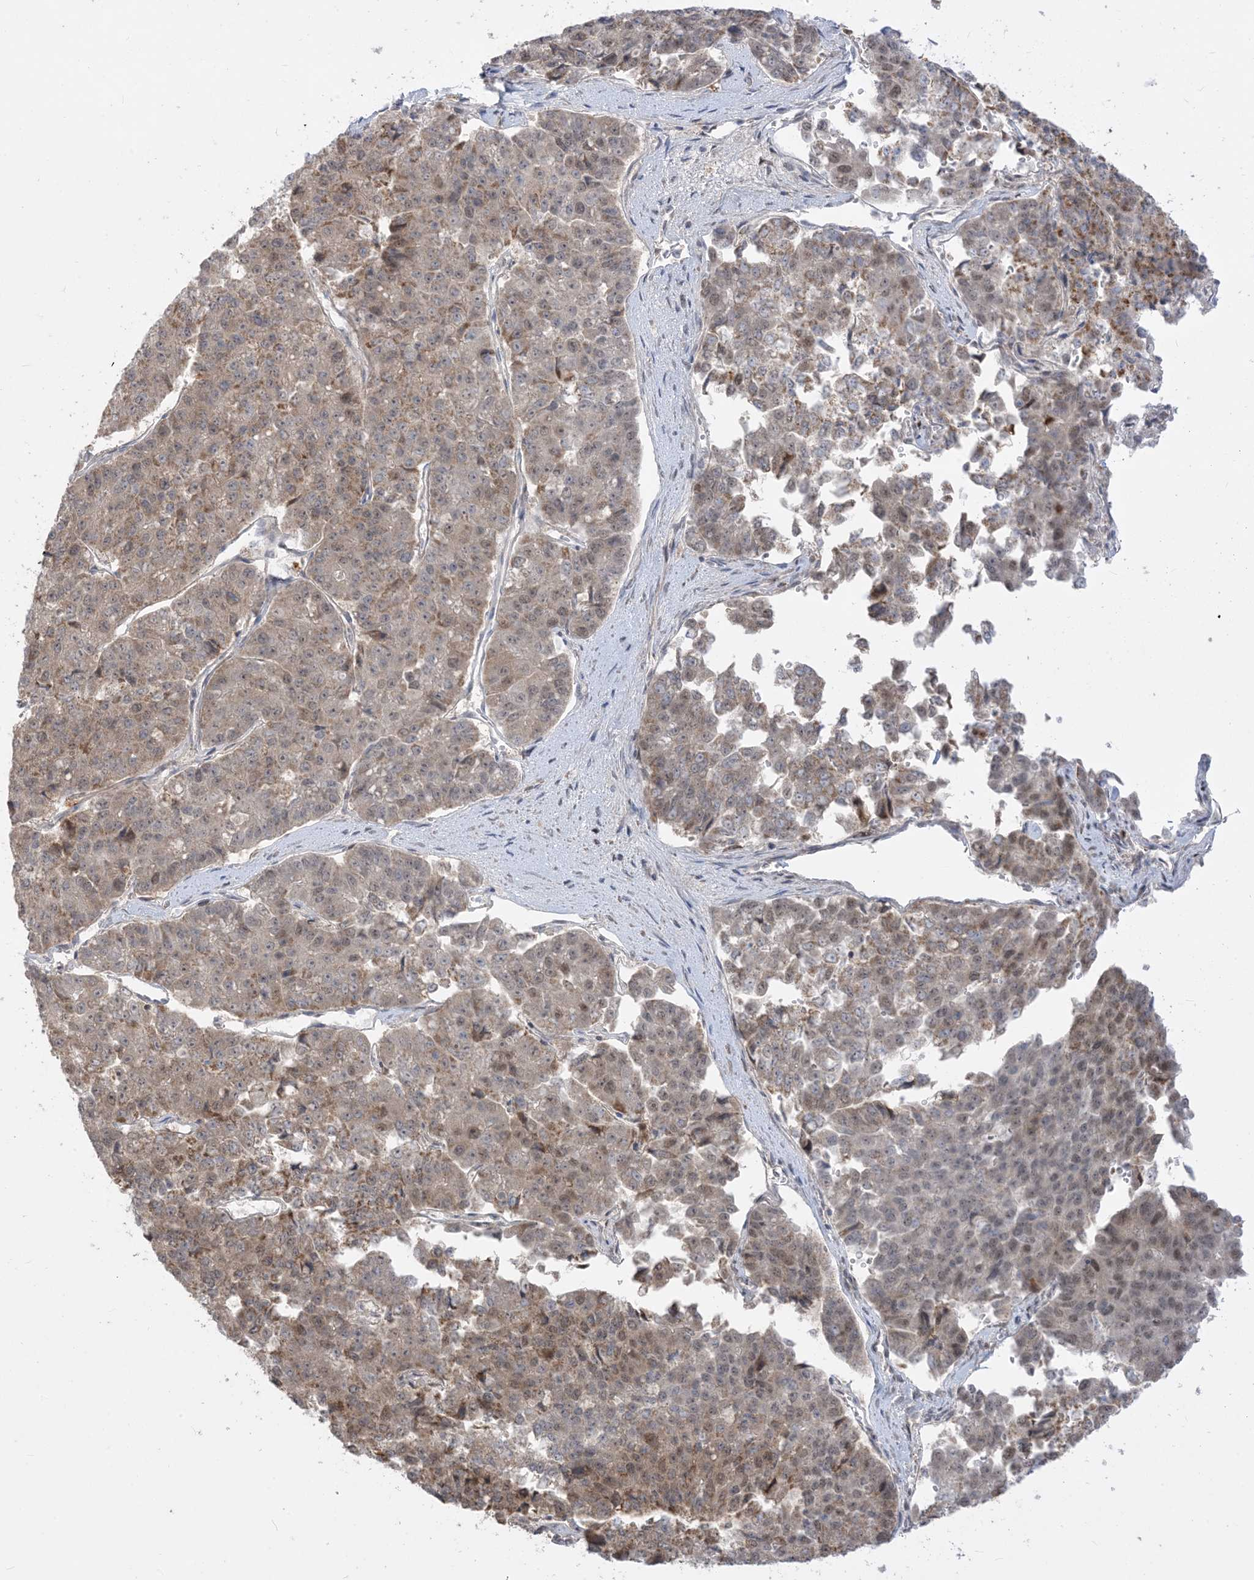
{"staining": {"intensity": "weak", "quantity": "25%-75%", "location": "cytoplasmic/membranous,nuclear"}, "tissue": "pancreatic cancer", "cell_type": "Tumor cells", "image_type": "cancer", "snomed": [{"axis": "morphology", "description": "Adenocarcinoma, NOS"}, {"axis": "topography", "description": "Pancreas"}], "caption": "Tumor cells demonstrate low levels of weak cytoplasmic/membranous and nuclear staining in approximately 25%-75% of cells in human pancreatic cancer.", "gene": "KANSL3", "patient": {"sex": "male", "age": 50}}